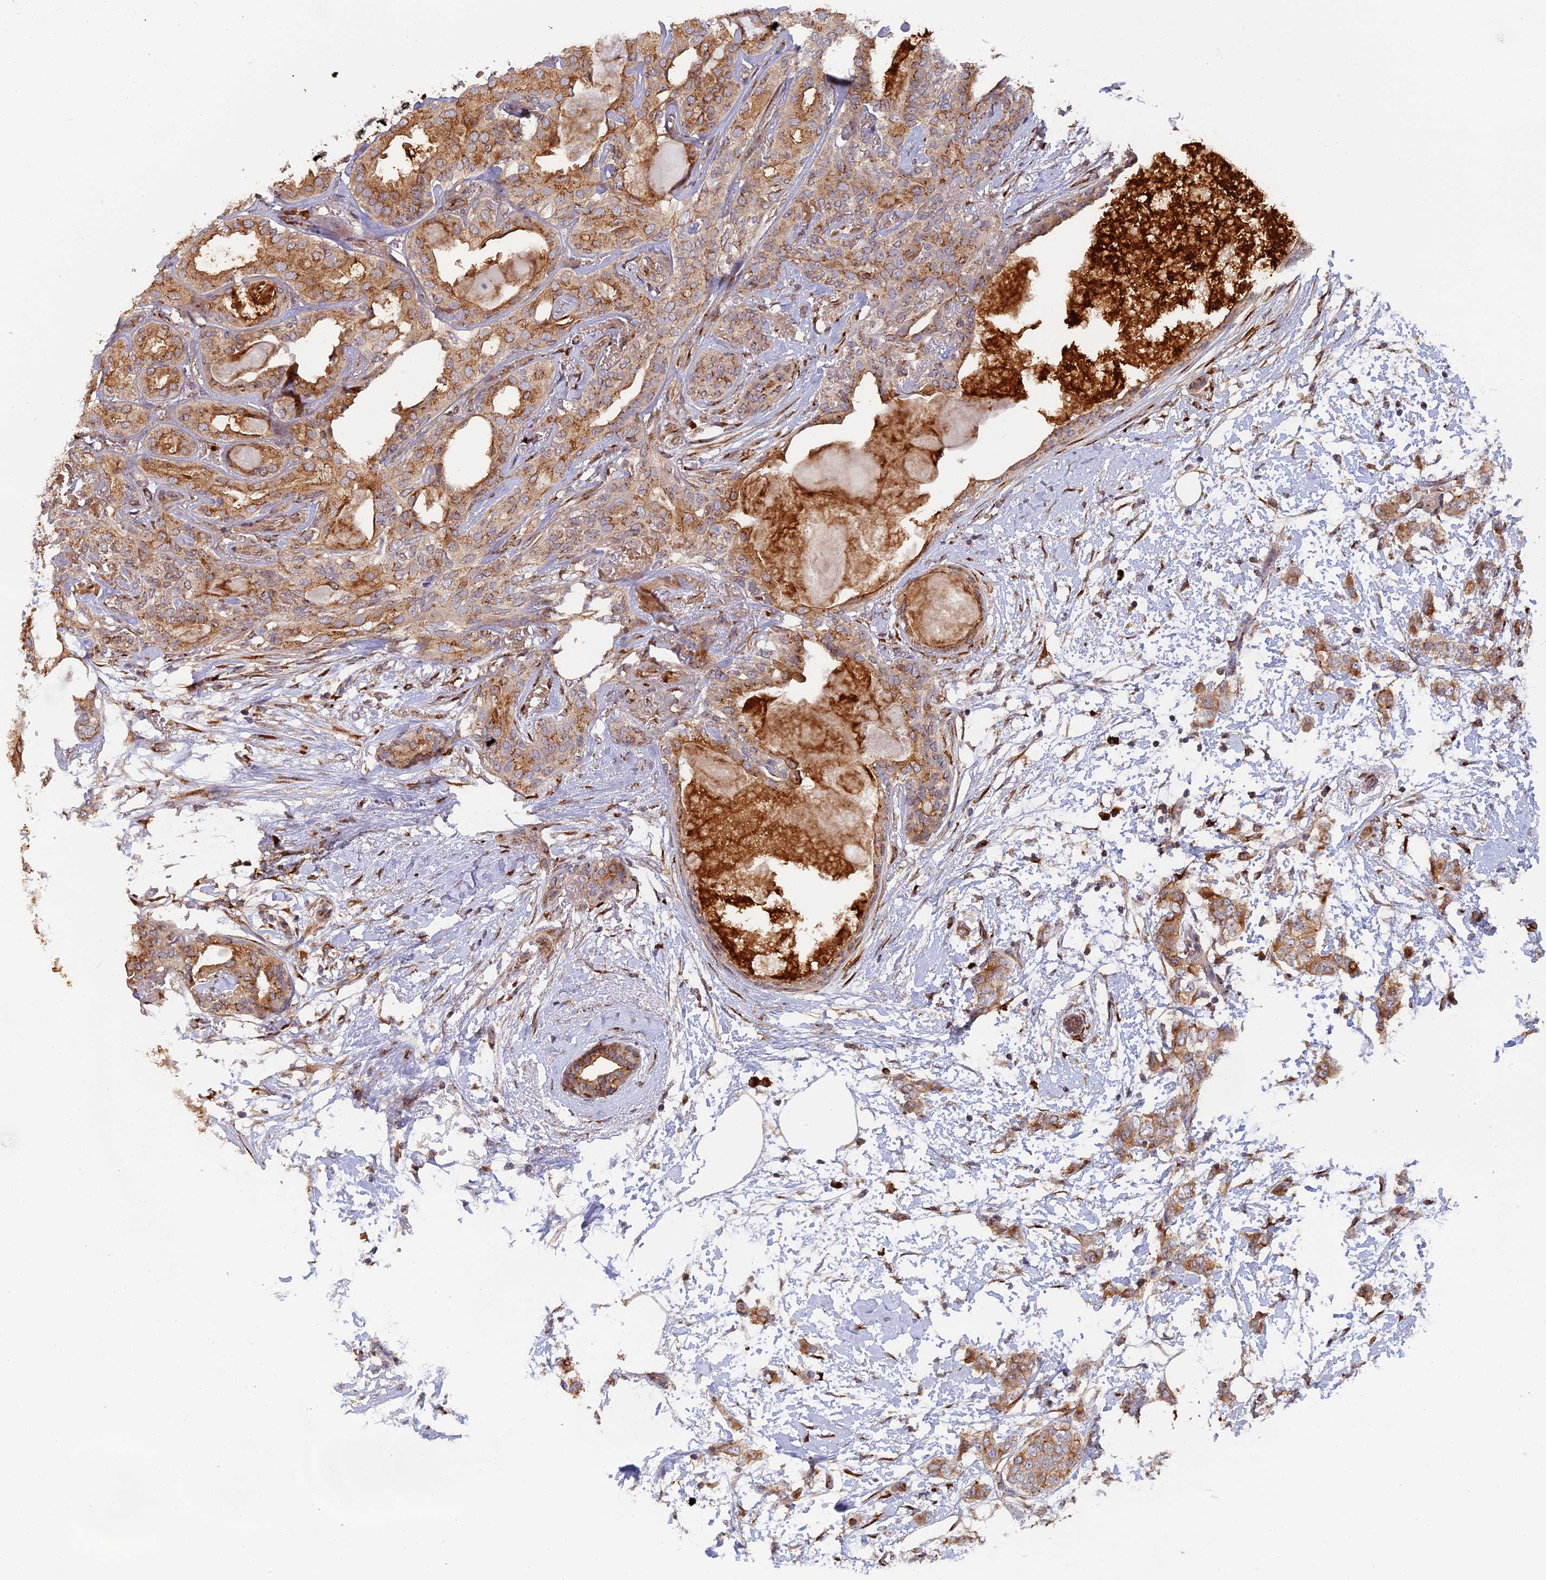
{"staining": {"intensity": "moderate", "quantity": ">75%", "location": "cytoplasmic/membranous"}, "tissue": "breast cancer", "cell_type": "Tumor cells", "image_type": "cancer", "snomed": [{"axis": "morphology", "description": "Duct carcinoma"}, {"axis": "topography", "description": "Breast"}], "caption": "There is medium levels of moderate cytoplasmic/membranous positivity in tumor cells of breast cancer, as demonstrated by immunohistochemical staining (brown color).", "gene": "SNX17", "patient": {"sex": "female", "age": 72}}